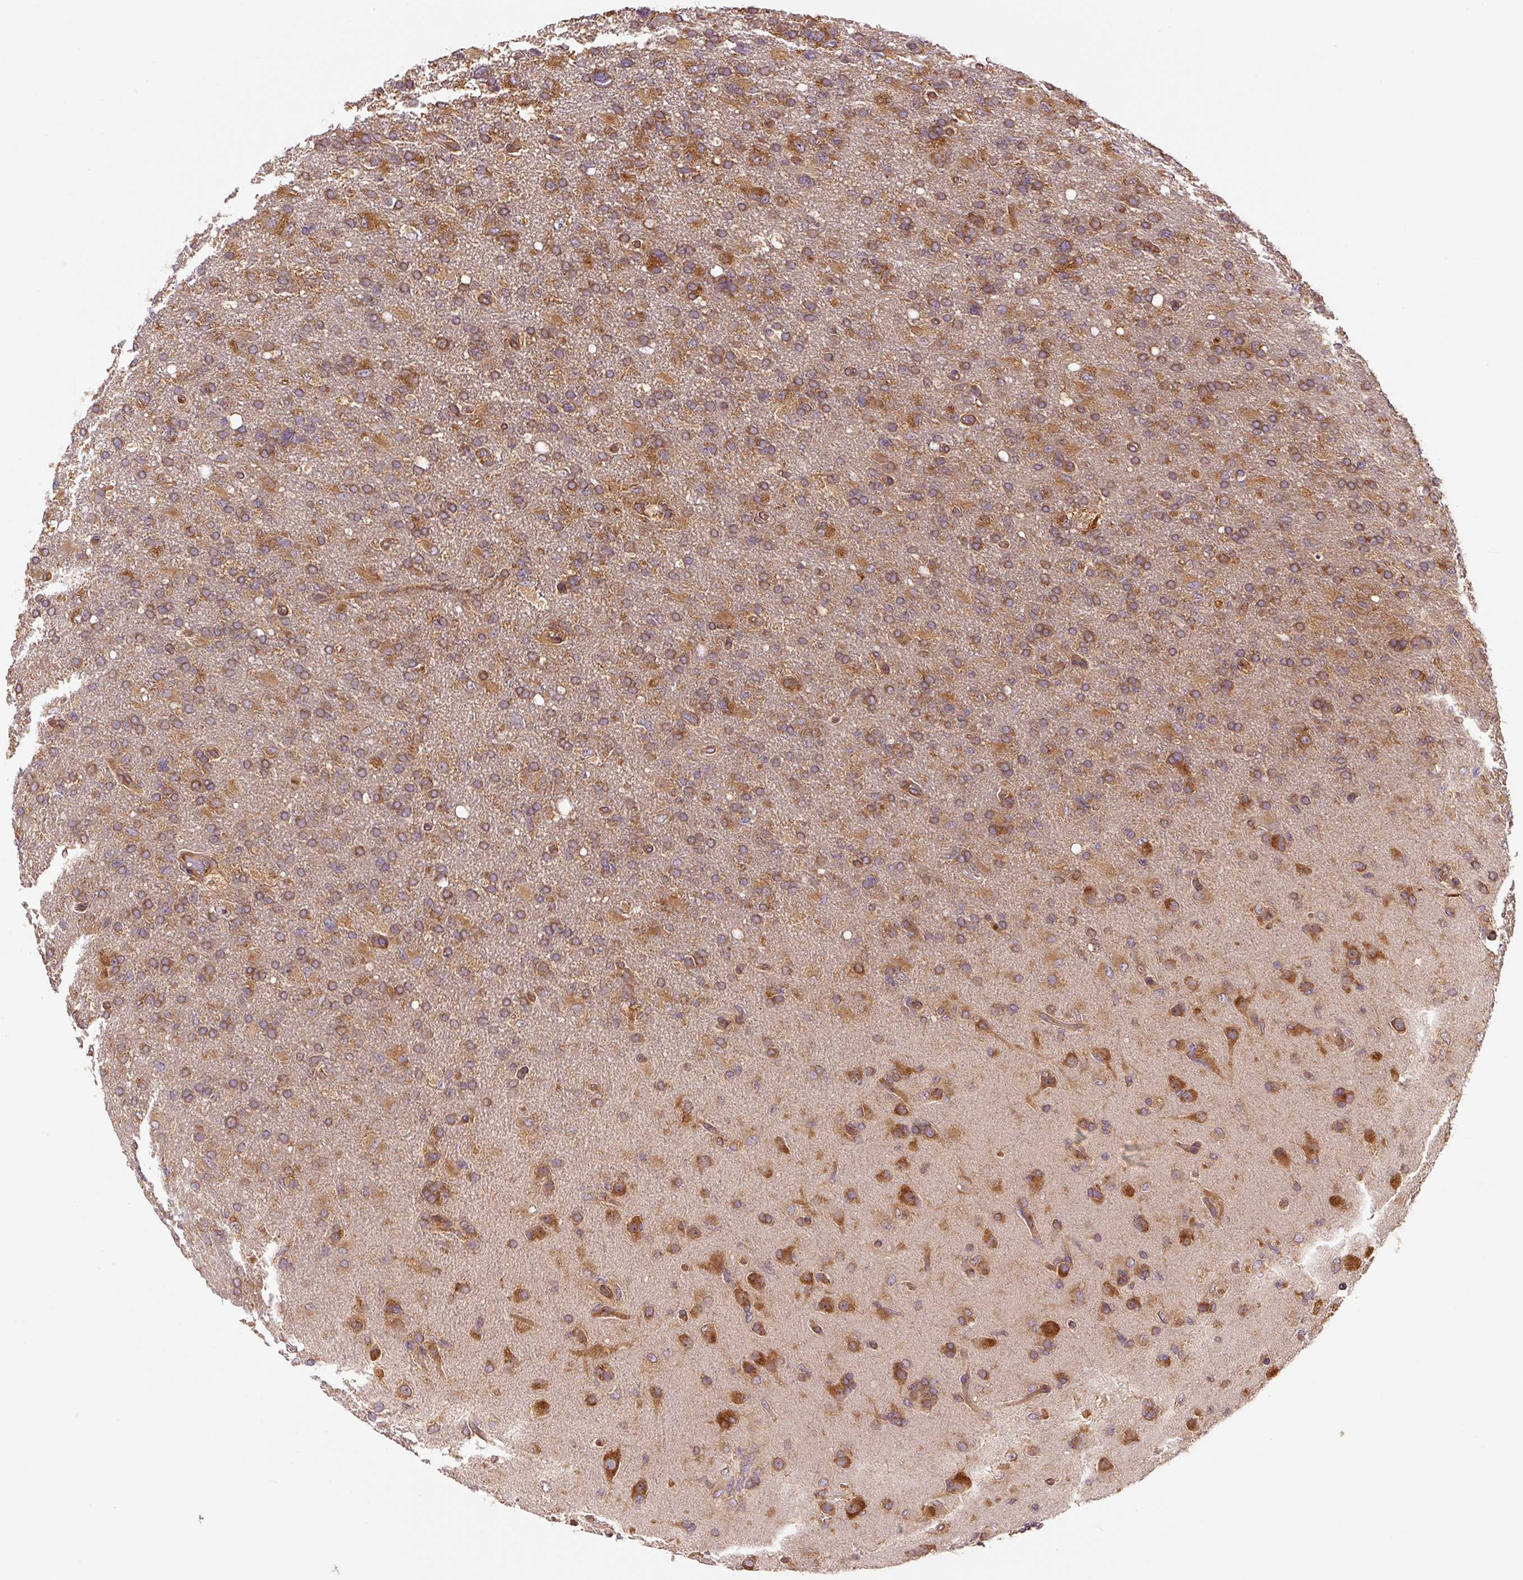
{"staining": {"intensity": "moderate", "quantity": ">75%", "location": "cytoplasmic/membranous"}, "tissue": "glioma", "cell_type": "Tumor cells", "image_type": "cancer", "snomed": [{"axis": "morphology", "description": "Glioma, malignant, High grade"}, {"axis": "topography", "description": "Brain"}], "caption": "This photomicrograph shows glioma stained with immunohistochemistry (IHC) to label a protein in brown. The cytoplasmic/membranous of tumor cells show moderate positivity for the protein. Nuclei are counter-stained blue.", "gene": "EIF2S2", "patient": {"sex": "male", "age": 61}}